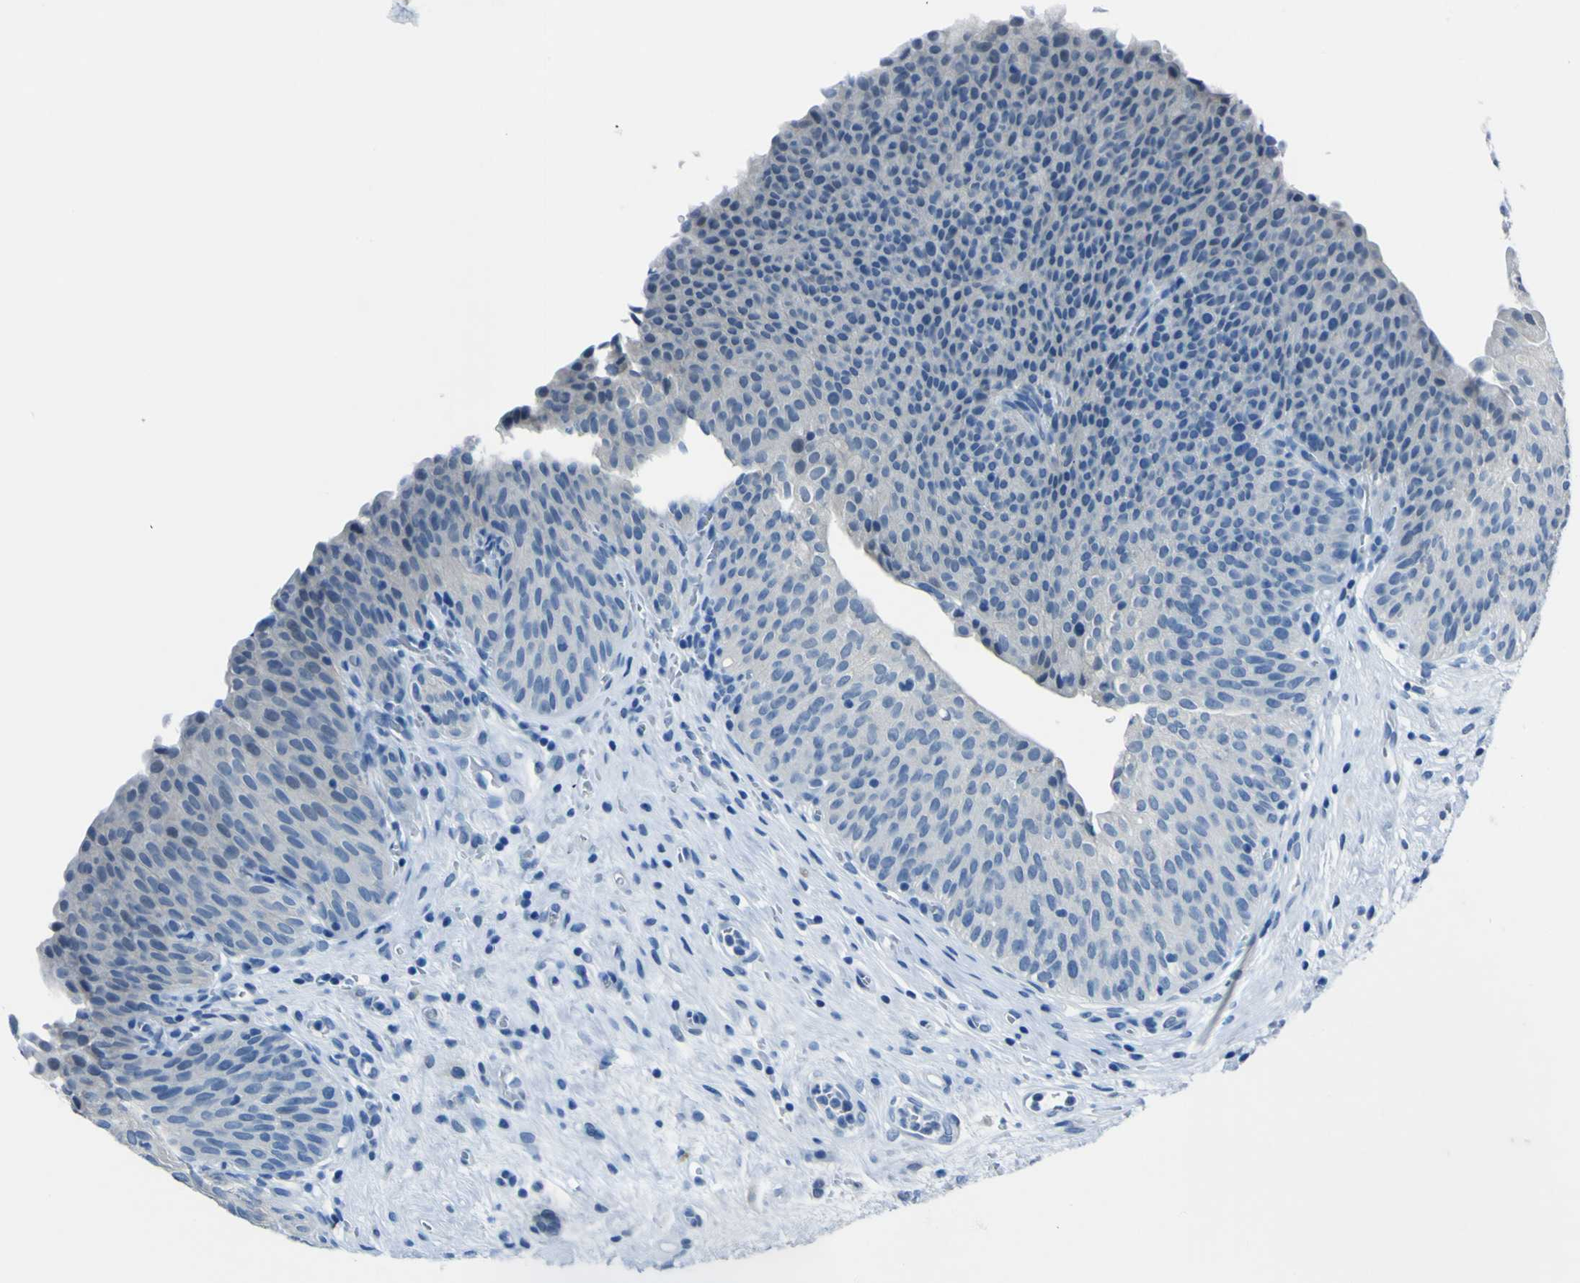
{"staining": {"intensity": "negative", "quantity": "none", "location": "none"}, "tissue": "urinary bladder", "cell_type": "Urothelial cells", "image_type": "normal", "snomed": [{"axis": "morphology", "description": "Normal tissue, NOS"}, {"axis": "morphology", "description": "Dysplasia, NOS"}, {"axis": "topography", "description": "Urinary bladder"}], "caption": "This image is of unremarkable urinary bladder stained with immunohistochemistry (IHC) to label a protein in brown with the nuclei are counter-stained blue. There is no staining in urothelial cells.", "gene": "PHKG1", "patient": {"sex": "male", "age": 35}}